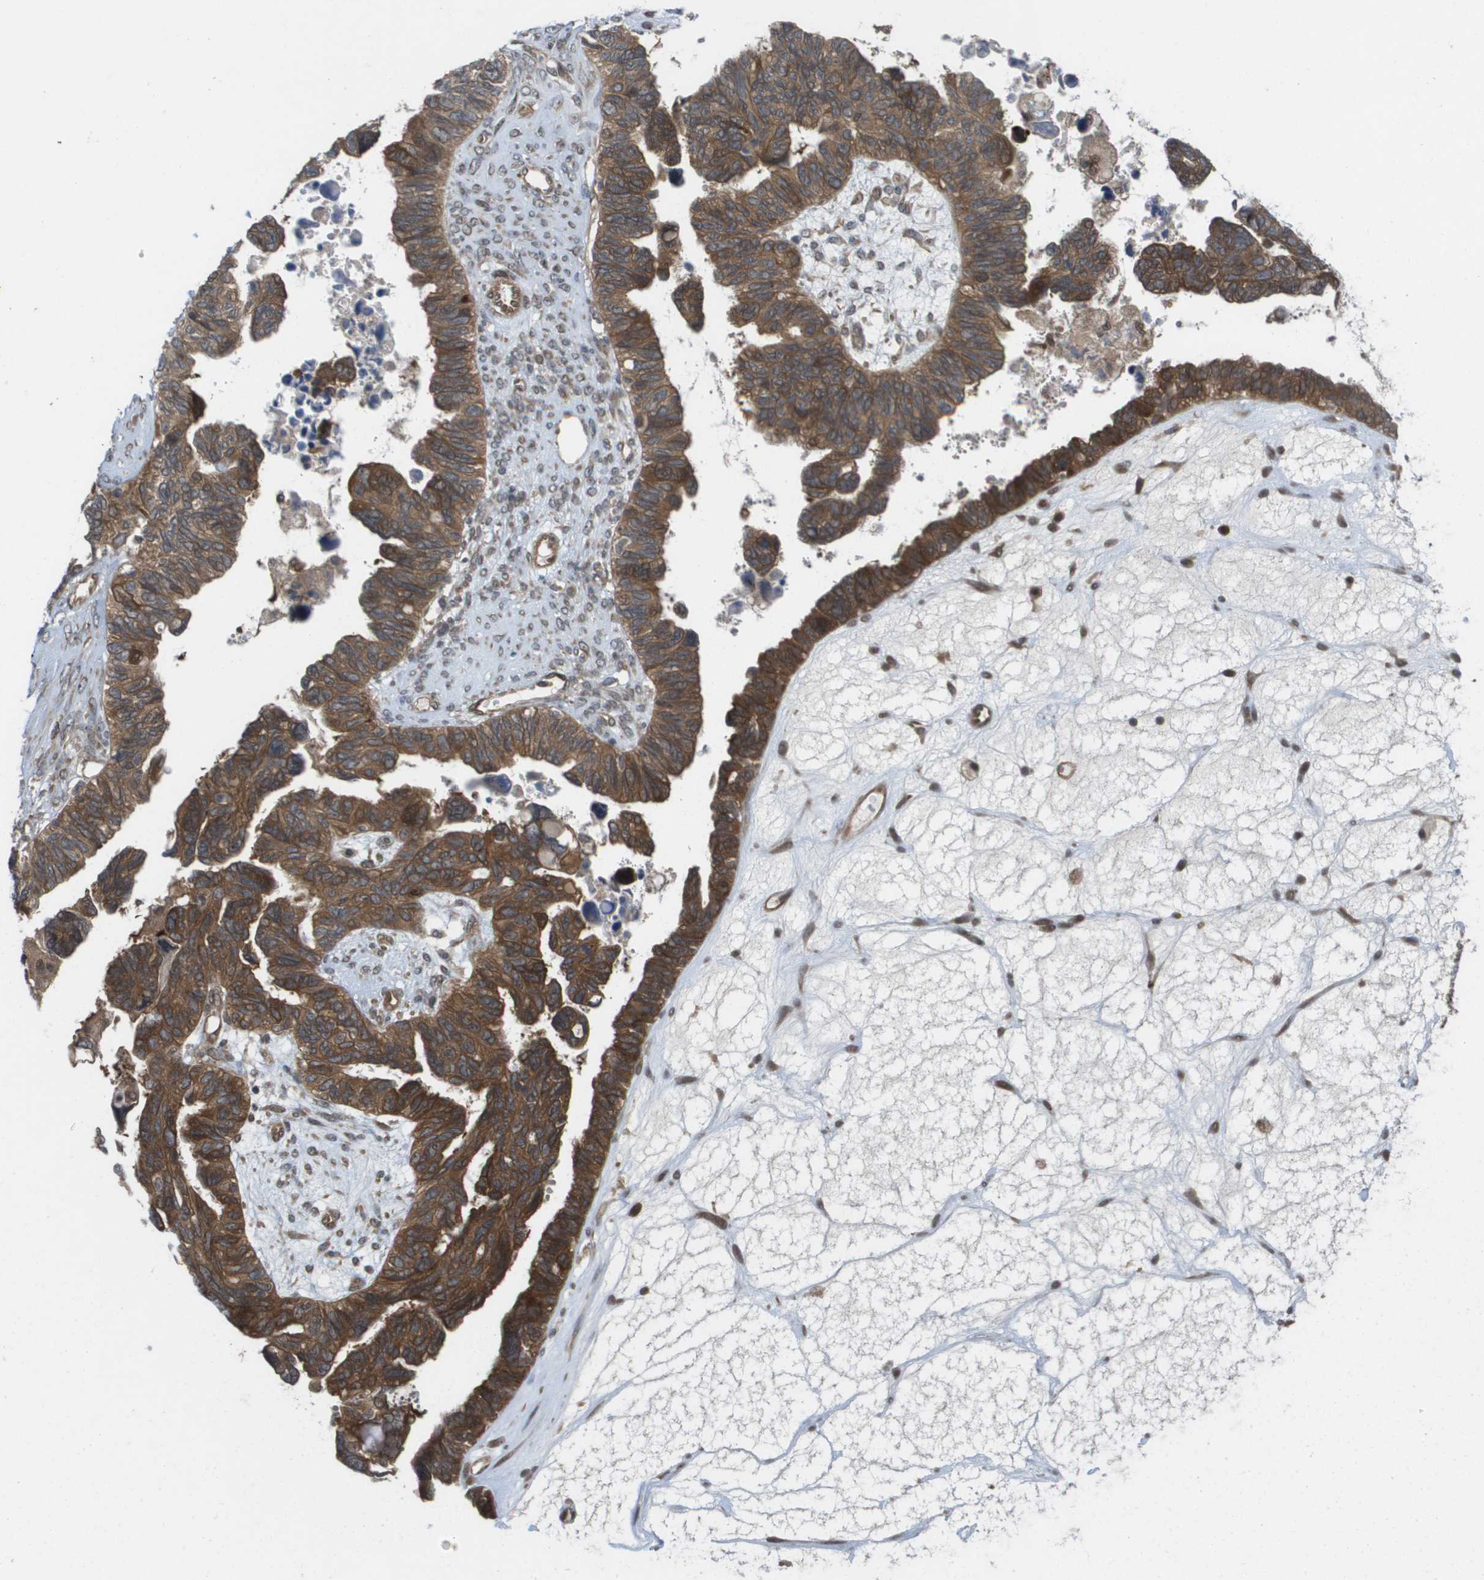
{"staining": {"intensity": "strong", "quantity": ">75%", "location": "cytoplasmic/membranous,nuclear"}, "tissue": "ovarian cancer", "cell_type": "Tumor cells", "image_type": "cancer", "snomed": [{"axis": "morphology", "description": "Cystadenocarcinoma, serous, NOS"}, {"axis": "topography", "description": "Ovary"}], "caption": "IHC staining of ovarian cancer (serous cystadenocarcinoma), which exhibits high levels of strong cytoplasmic/membranous and nuclear expression in about >75% of tumor cells indicating strong cytoplasmic/membranous and nuclear protein expression. The staining was performed using DAB (brown) for protein detection and nuclei were counterstained in hematoxylin (blue).", "gene": "CTPS2", "patient": {"sex": "female", "age": 79}}